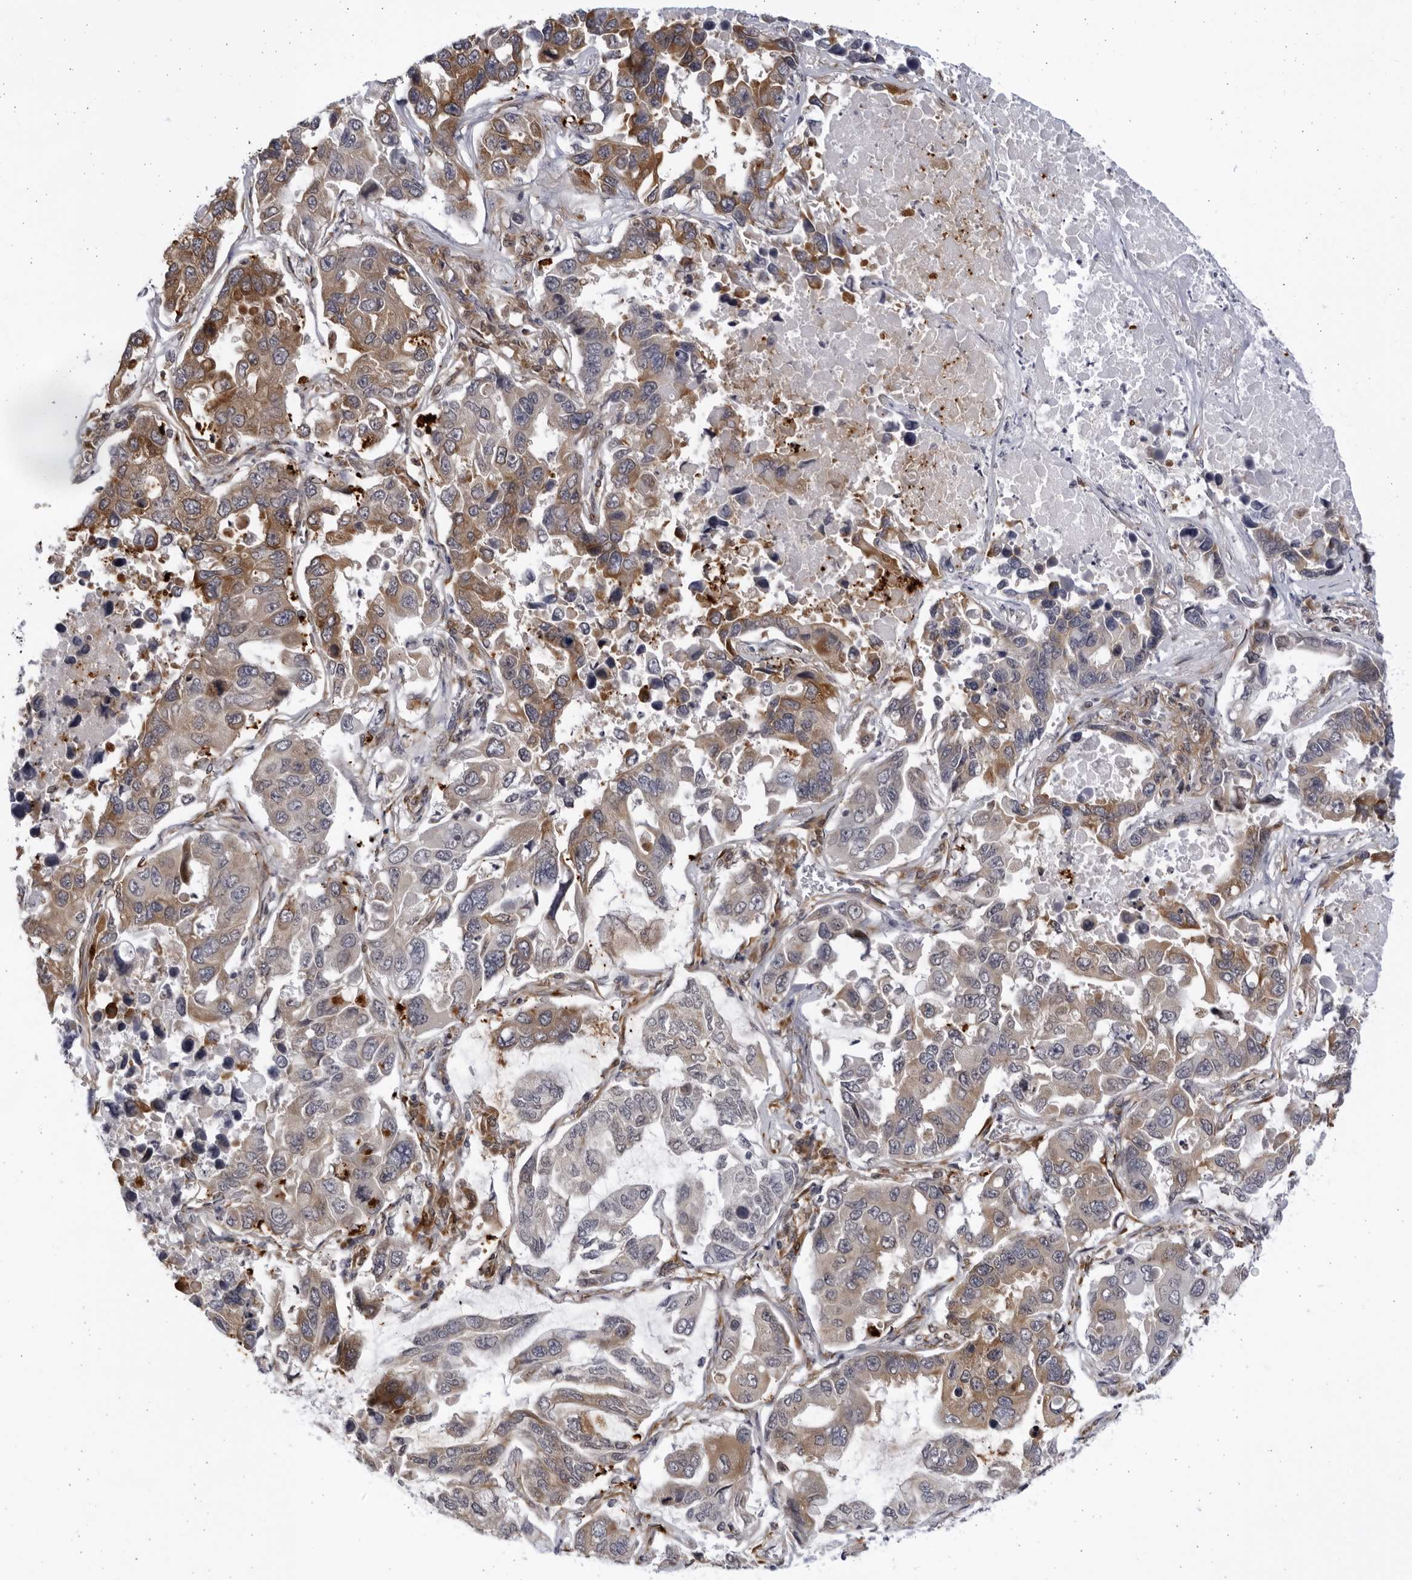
{"staining": {"intensity": "moderate", "quantity": "<25%", "location": "cytoplasmic/membranous"}, "tissue": "lung cancer", "cell_type": "Tumor cells", "image_type": "cancer", "snomed": [{"axis": "morphology", "description": "Adenocarcinoma, NOS"}, {"axis": "topography", "description": "Lung"}], "caption": "DAB (3,3'-diaminobenzidine) immunohistochemical staining of adenocarcinoma (lung) exhibits moderate cytoplasmic/membranous protein staining in approximately <25% of tumor cells. The staining was performed using DAB to visualize the protein expression in brown, while the nuclei were stained in blue with hematoxylin (Magnification: 20x).", "gene": "BMP2K", "patient": {"sex": "male", "age": 64}}